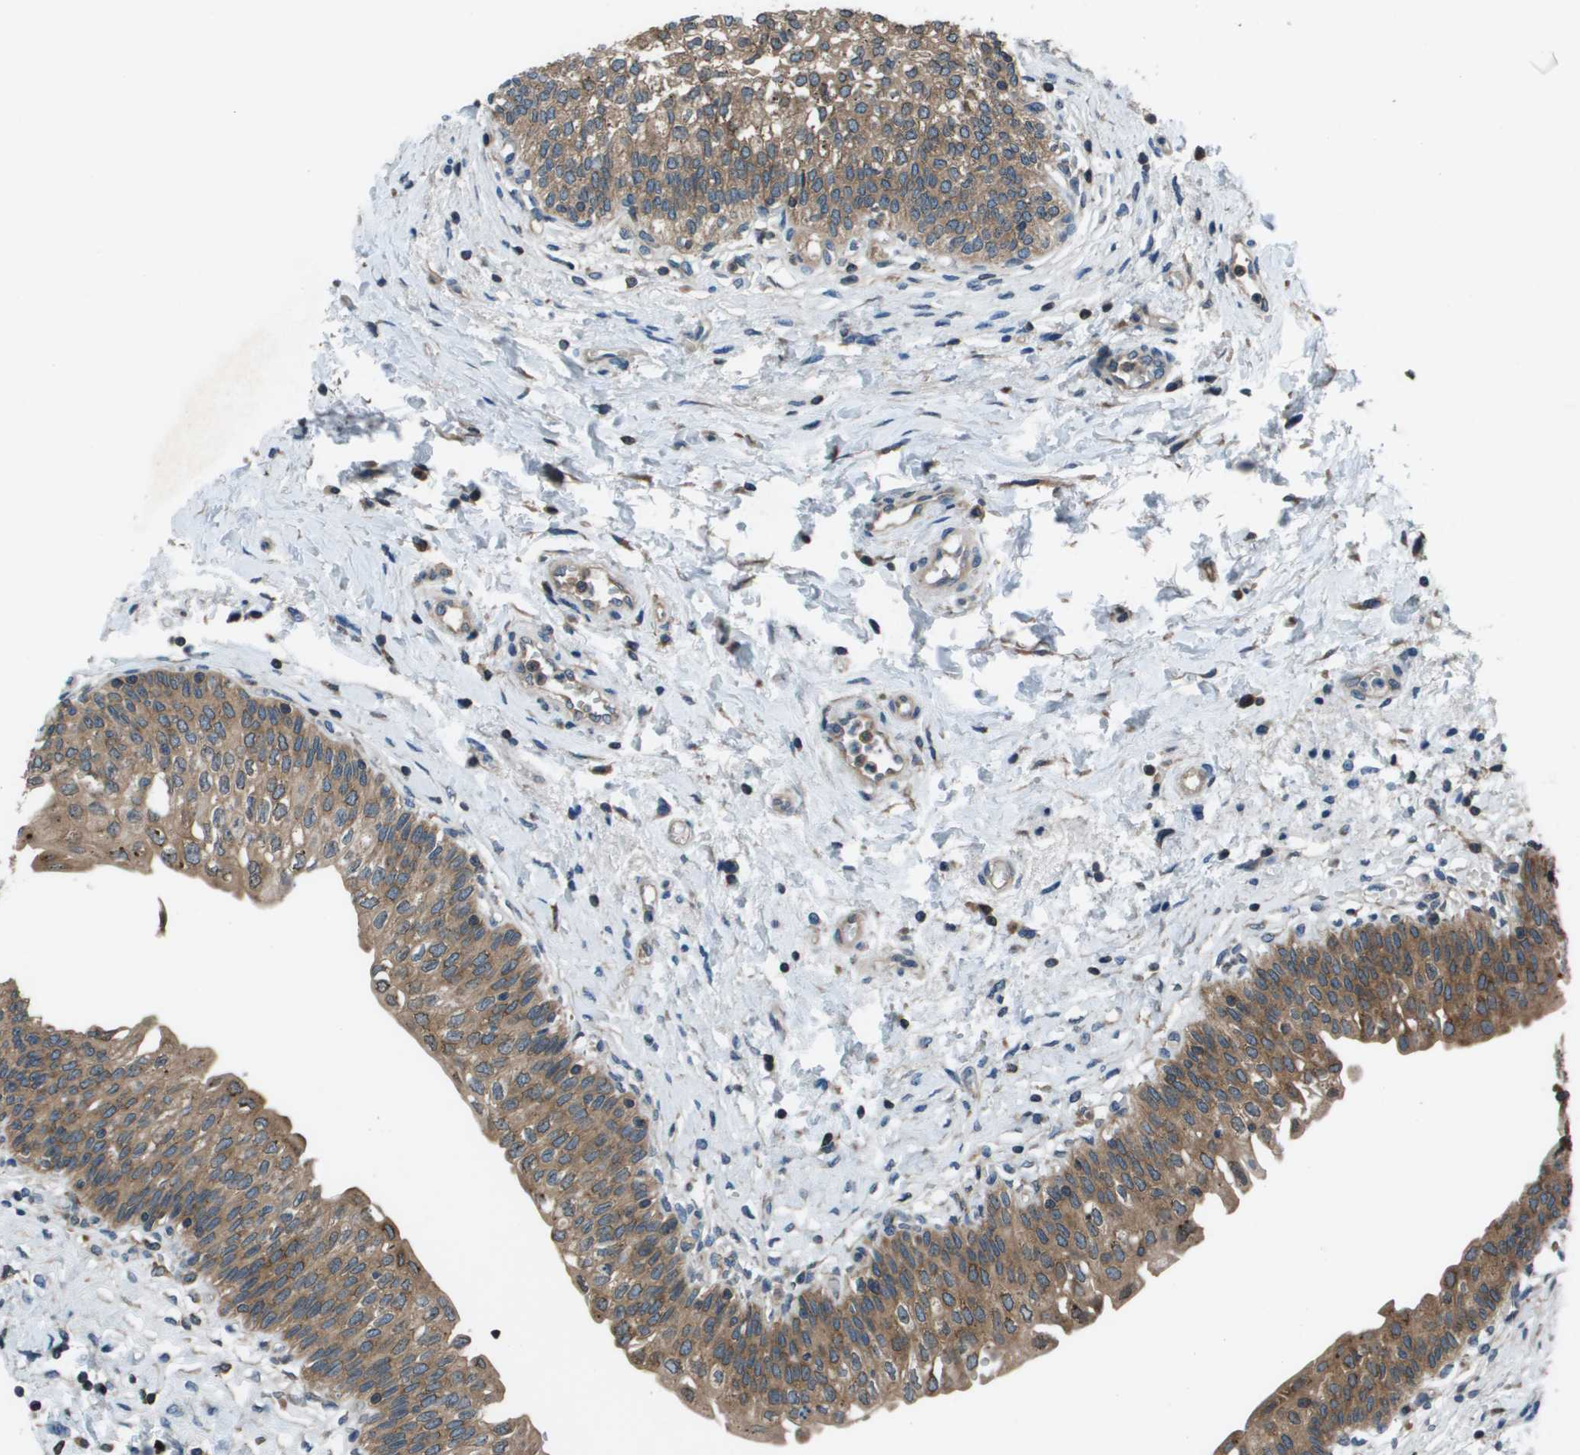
{"staining": {"intensity": "moderate", "quantity": ">75%", "location": "cytoplasmic/membranous"}, "tissue": "urinary bladder", "cell_type": "Urothelial cells", "image_type": "normal", "snomed": [{"axis": "morphology", "description": "Normal tissue, NOS"}, {"axis": "topography", "description": "Urinary bladder"}], "caption": "DAB (3,3'-diaminobenzidine) immunohistochemical staining of unremarkable human urinary bladder exhibits moderate cytoplasmic/membranous protein positivity in approximately >75% of urothelial cells. (DAB = brown stain, brightfield microscopy at high magnification).", "gene": "ARFGAP2", "patient": {"sex": "male", "age": 55}}